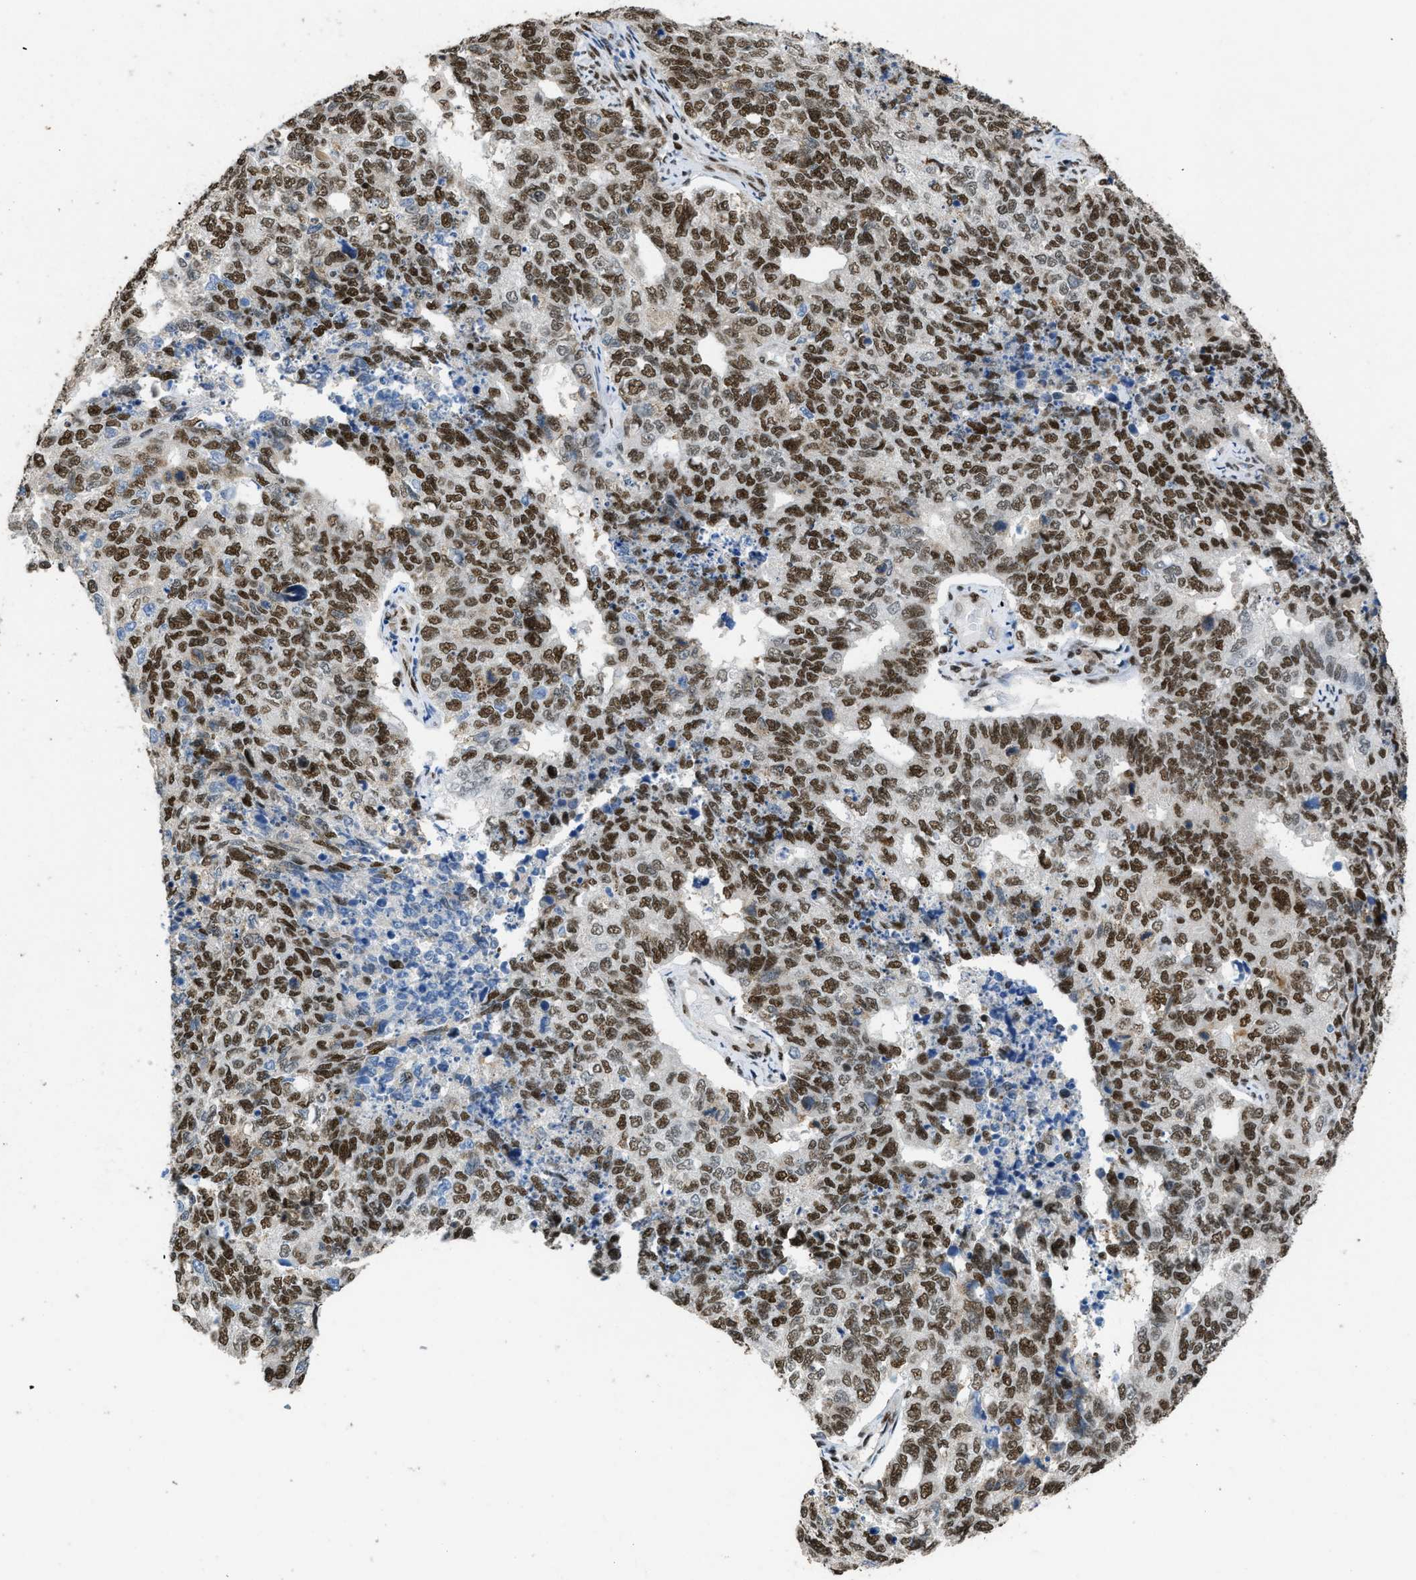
{"staining": {"intensity": "strong", "quantity": ">75%", "location": "nuclear"}, "tissue": "cervical cancer", "cell_type": "Tumor cells", "image_type": "cancer", "snomed": [{"axis": "morphology", "description": "Squamous cell carcinoma, NOS"}, {"axis": "topography", "description": "Cervix"}], "caption": "Cervical cancer (squamous cell carcinoma) stained for a protein reveals strong nuclear positivity in tumor cells.", "gene": "SCAF4", "patient": {"sex": "female", "age": 63}}